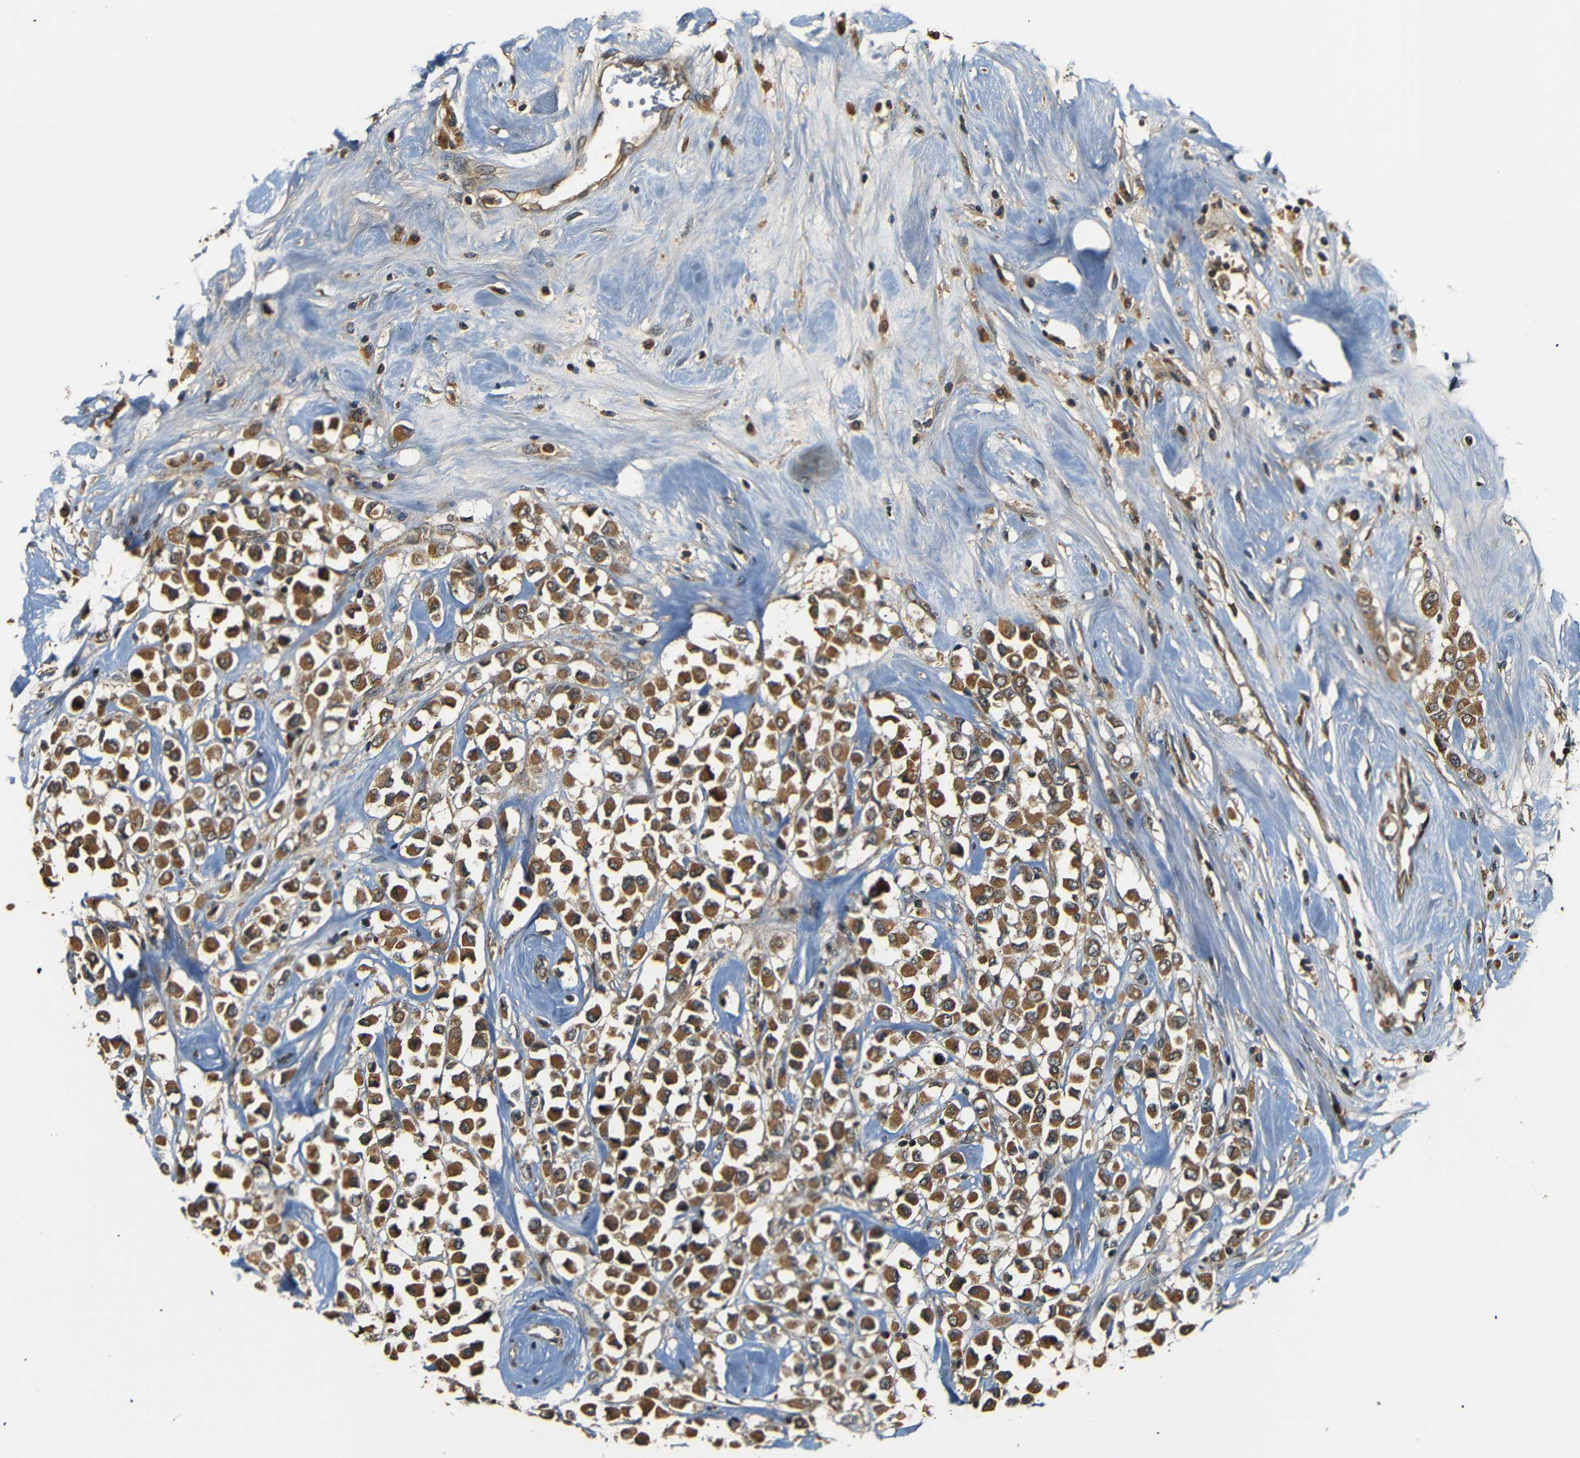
{"staining": {"intensity": "moderate", "quantity": ">75%", "location": "cytoplasmic/membranous"}, "tissue": "breast cancer", "cell_type": "Tumor cells", "image_type": "cancer", "snomed": [{"axis": "morphology", "description": "Duct carcinoma"}, {"axis": "topography", "description": "Breast"}], "caption": "Breast cancer (intraductal carcinoma) stained with a protein marker displays moderate staining in tumor cells.", "gene": "TANK", "patient": {"sex": "female", "age": 61}}